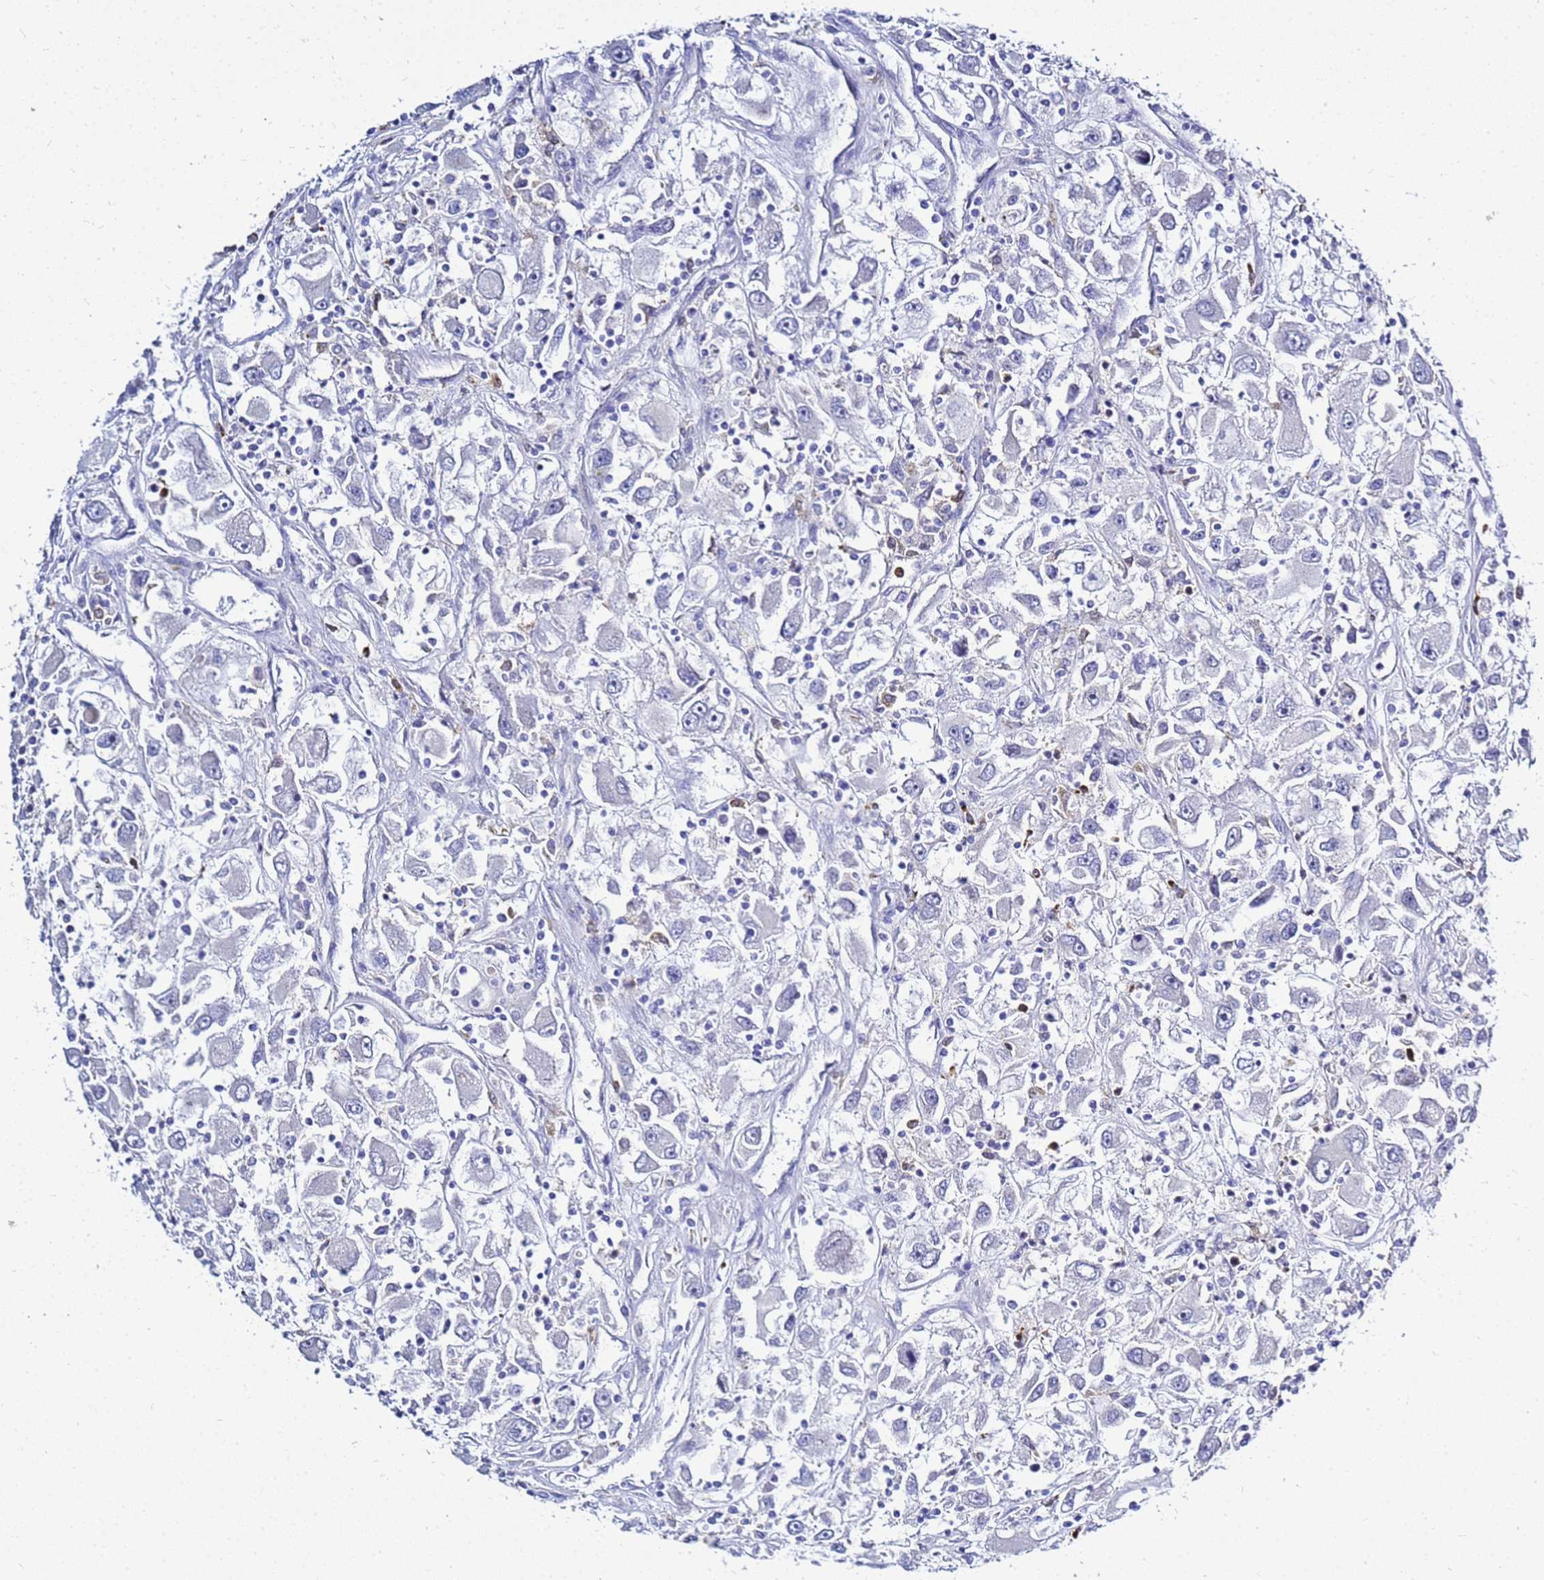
{"staining": {"intensity": "negative", "quantity": "none", "location": "none"}, "tissue": "renal cancer", "cell_type": "Tumor cells", "image_type": "cancer", "snomed": [{"axis": "morphology", "description": "Adenocarcinoma, NOS"}, {"axis": "topography", "description": "Kidney"}], "caption": "DAB immunohistochemical staining of renal adenocarcinoma demonstrates no significant expression in tumor cells.", "gene": "CSTA", "patient": {"sex": "female", "age": 52}}